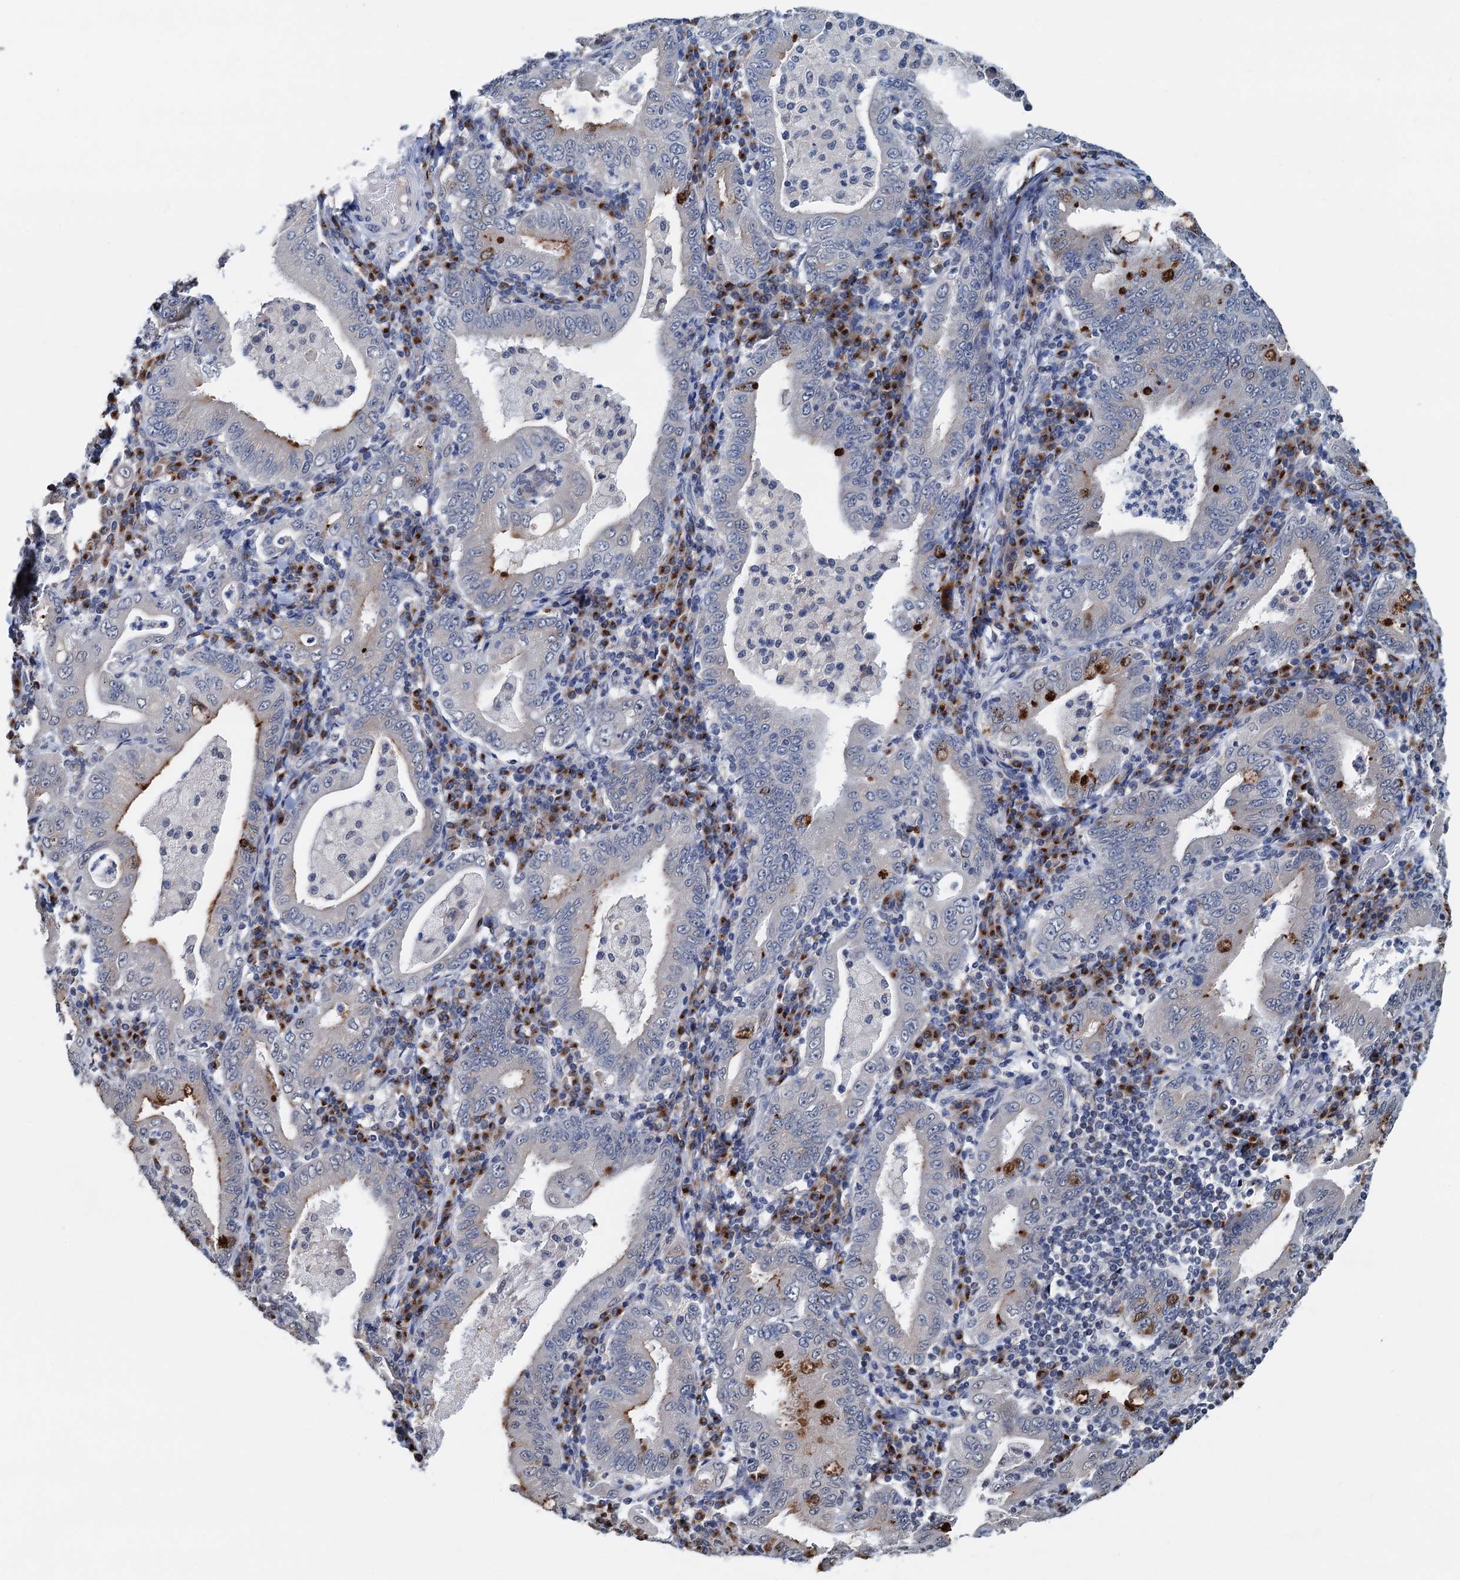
{"staining": {"intensity": "strong", "quantity": "<25%", "location": "cytoplasmic/membranous"}, "tissue": "stomach cancer", "cell_type": "Tumor cells", "image_type": "cancer", "snomed": [{"axis": "morphology", "description": "Normal tissue, NOS"}, {"axis": "morphology", "description": "Adenocarcinoma, NOS"}, {"axis": "topography", "description": "Esophagus"}, {"axis": "topography", "description": "Stomach, upper"}, {"axis": "topography", "description": "Peripheral nerve tissue"}], "caption": "Stomach cancer (adenocarcinoma) stained for a protein (brown) exhibits strong cytoplasmic/membranous positive staining in approximately <25% of tumor cells.", "gene": "SHLD1", "patient": {"sex": "male", "age": 62}}